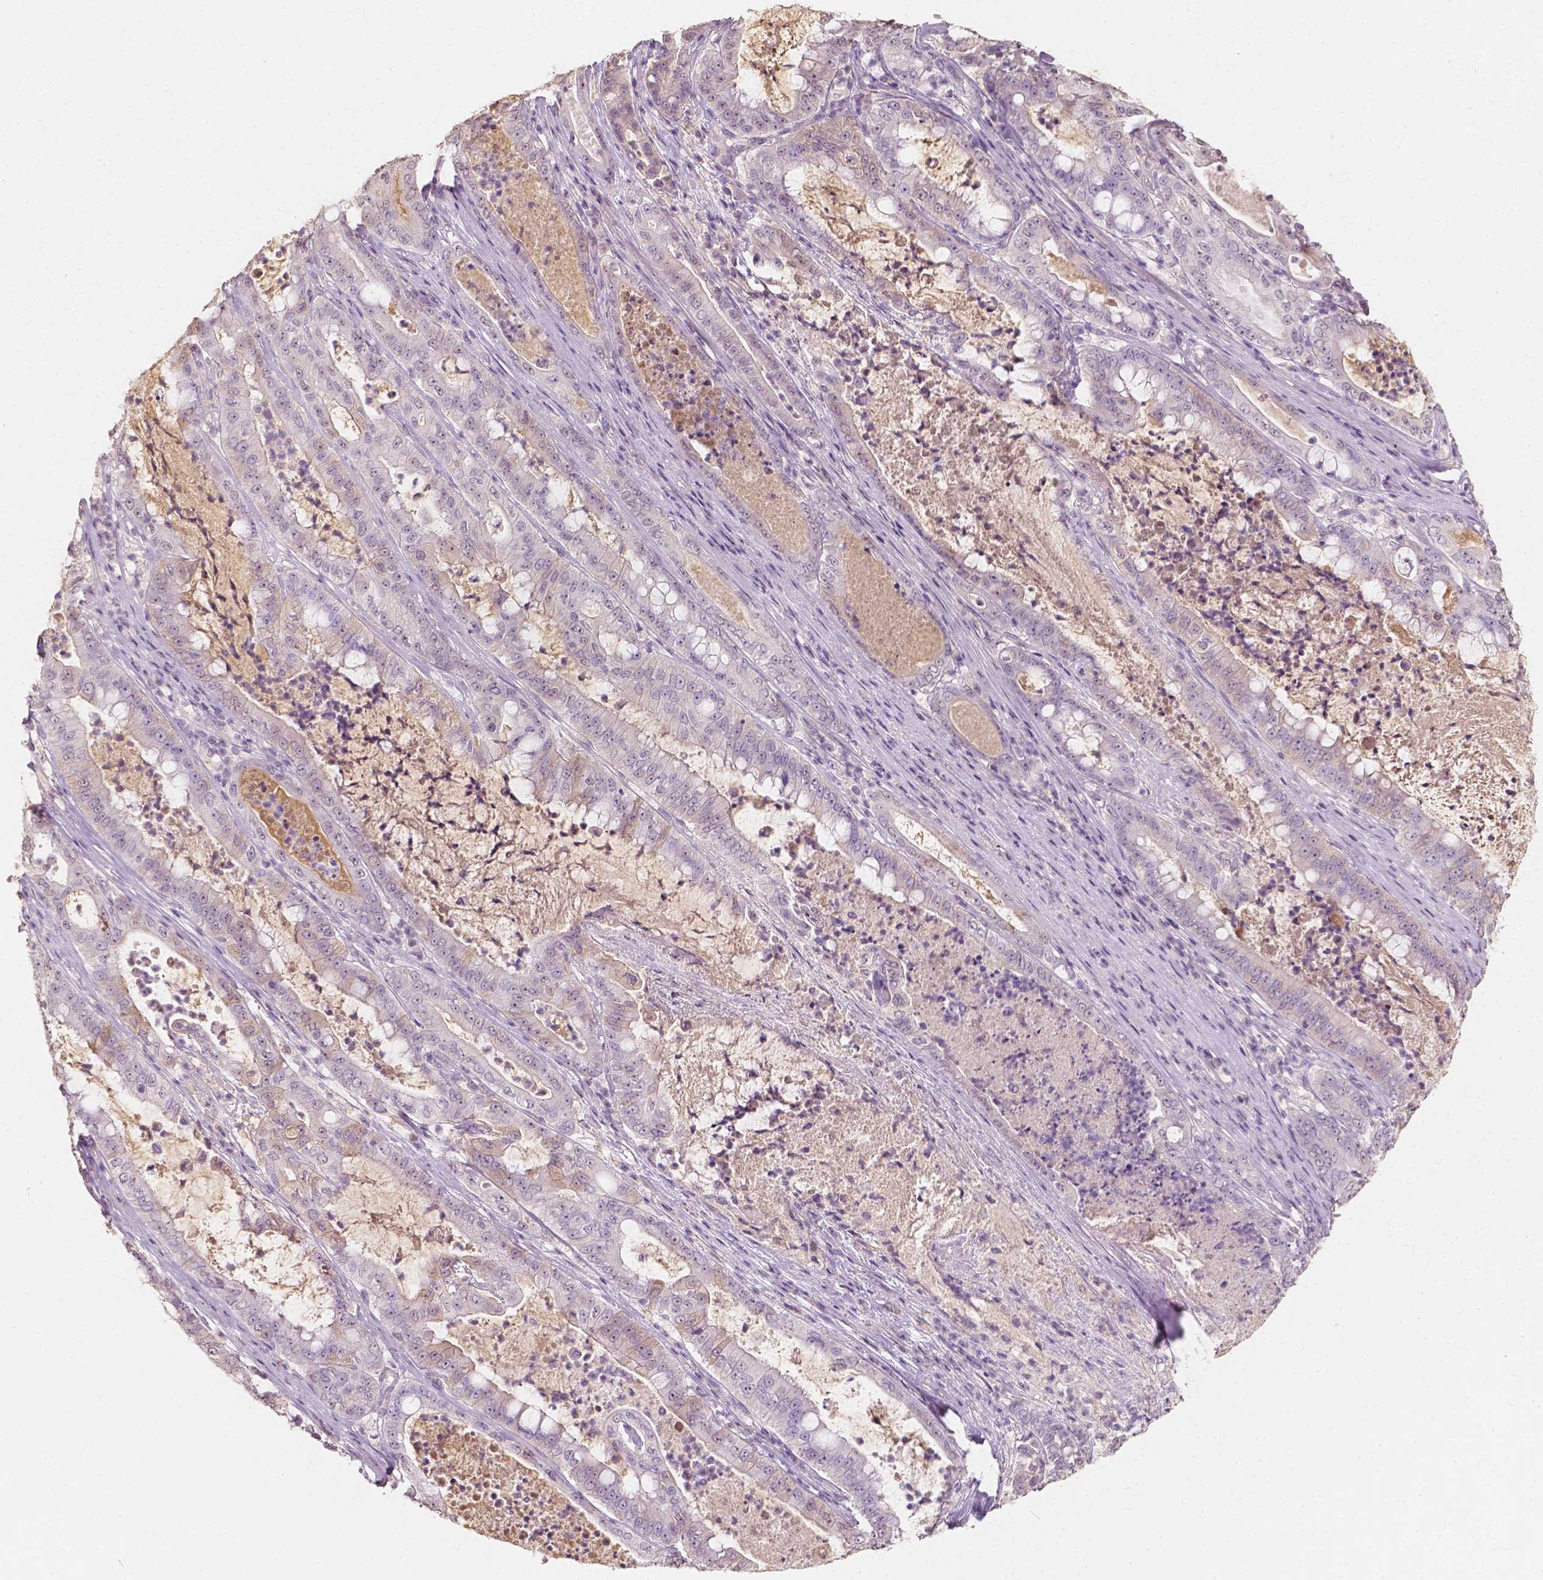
{"staining": {"intensity": "weak", "quantity": "<25%", "location": "cytoplasmic/membranous"}, "tissue": "pancreatic cancer", "cell_type": "Tumor cells", "image_type": "cancer", "snomed": [{"axis": "morphology", "description": "Adenocarcinoma, NOS"}, {"axis": "topography", "description": "Pancreas"}], "caption": "Immunohistochemistry (IHC) photomicrograph of neoplastic tissue: pancreatic adenocarcinoma stained with DAB shows no significant protein positivity in tumor cells. Brightfield microscopy of immunohistochemistry stained with DAB (3,3'-diaminobenzidine) (brown) and hematoxylin (blue), captured at high magnification.", "gene": "SOX15", "patient": {"sex": "male", "age": 71}}